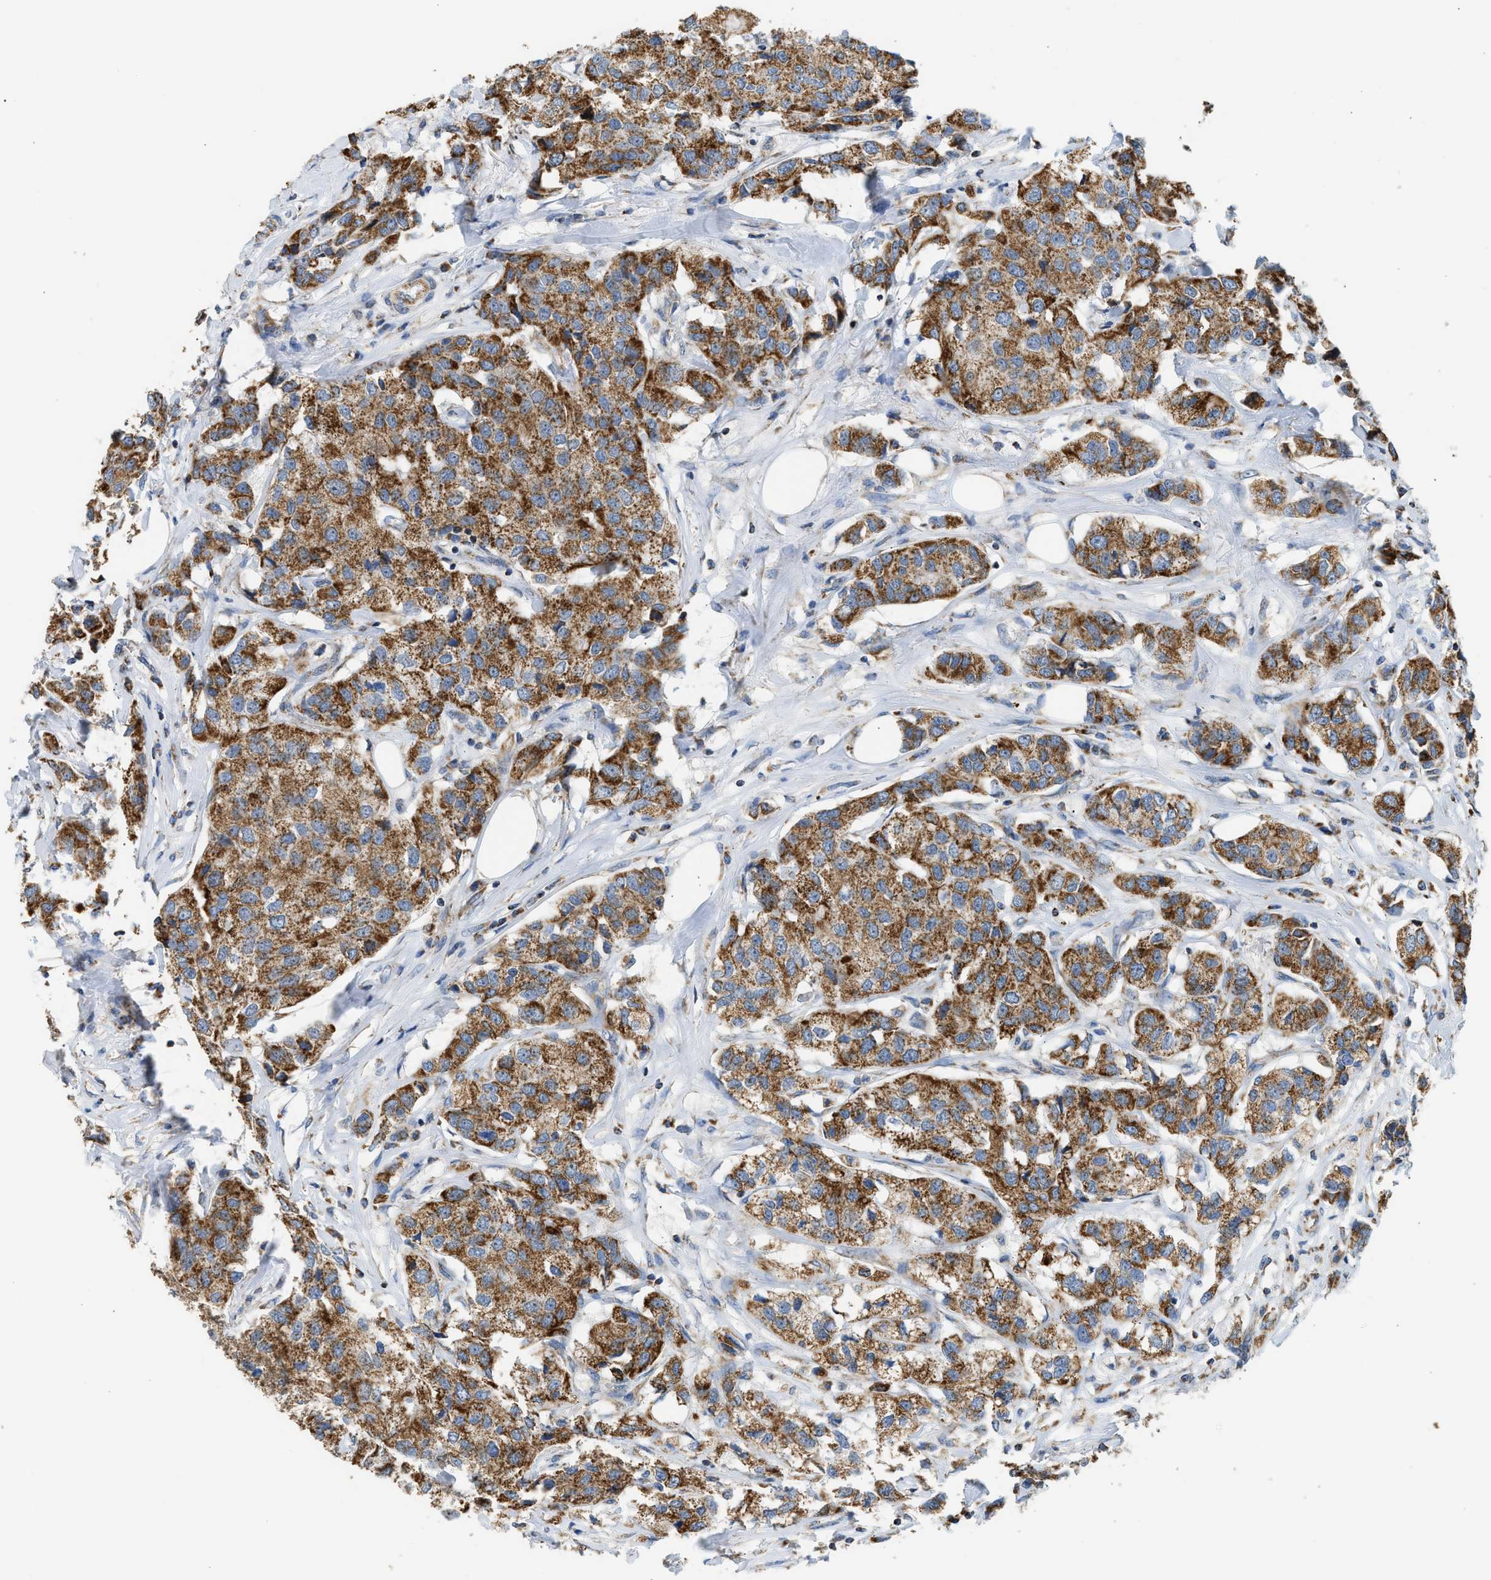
{"staining": {"intensity": "strong", "quantity": ">75%", "location": "cytoplasmic/membranous"}, "tissue": "breast cancer", "cell_type": "Tumor cells", "image_type": "cancer", "snomed": [{"axis": "morphology", "description": "Duct carcinoma"}, {"axis": "topography", "description": "Breast"}], "caption": "Immunohistochemical staining of human breast cancer demonstrates high levels of strong cytoplasmic/membranous protein positivity in approximately >75% of tumor cells. (DAB = brown stain, brightfield microscopy at high magnification).", "gene": "GOT2", "patient": {"sex": "female", "age": 80}}